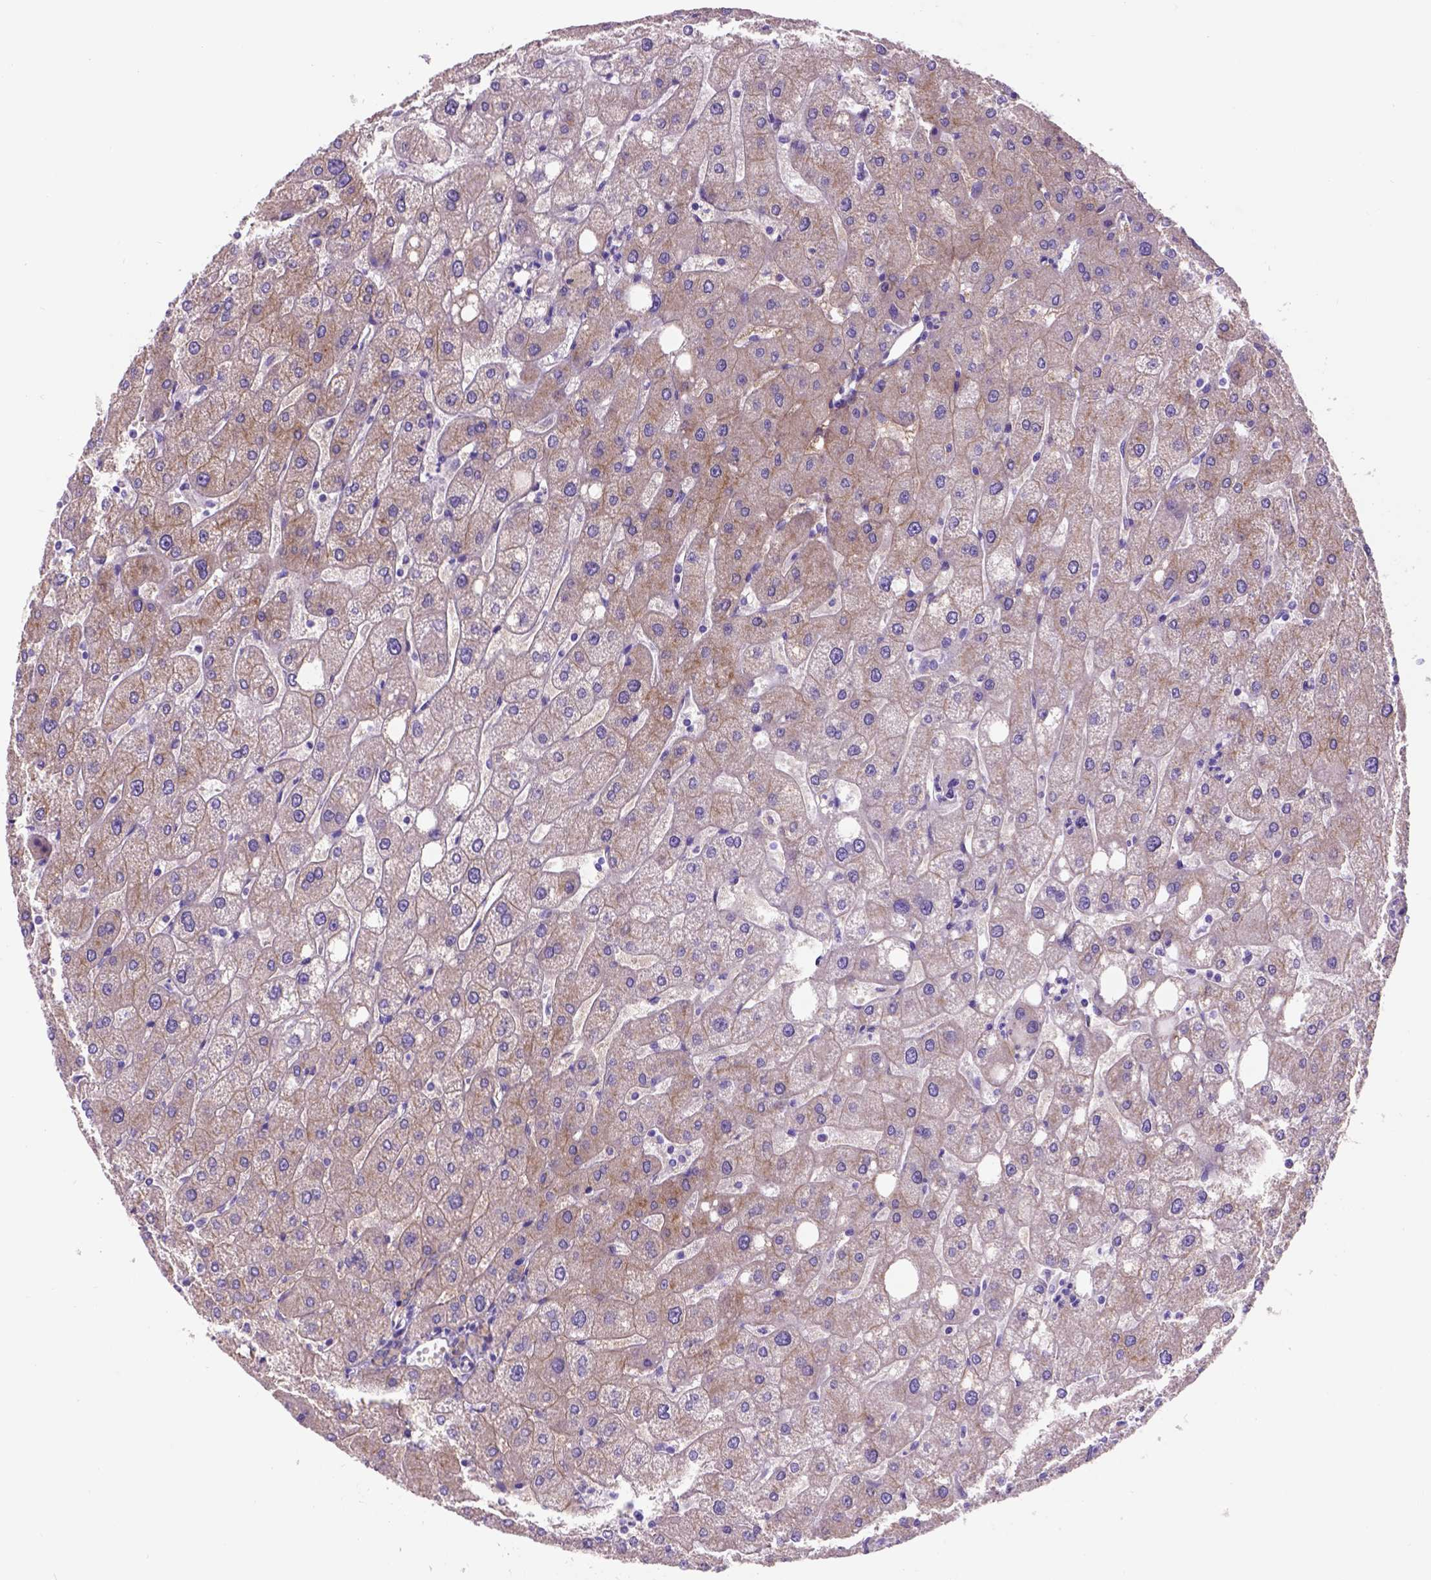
{"staining": {"intensity": "weak", "quantity": ">75%", "location": "cytoplasmic/membranous"}, "tissue": "liver", "cell_type": "Cholangiocytes", "image_type": "normal", "snomed": [{"axis": "morphology", "description": "Normal tissue, NOS"}, {"axis": "topography", "description": "Liver"}], "caption": "An immunohistochemistry (IHC) photomicrograph of benign tissue is shown. Protein staining in brown labels weak cytoplasmic/membranous positivity in liver within cholangiocytes.", "gene": "EGFR", "patient": {"sex": "male", "age": 67}}